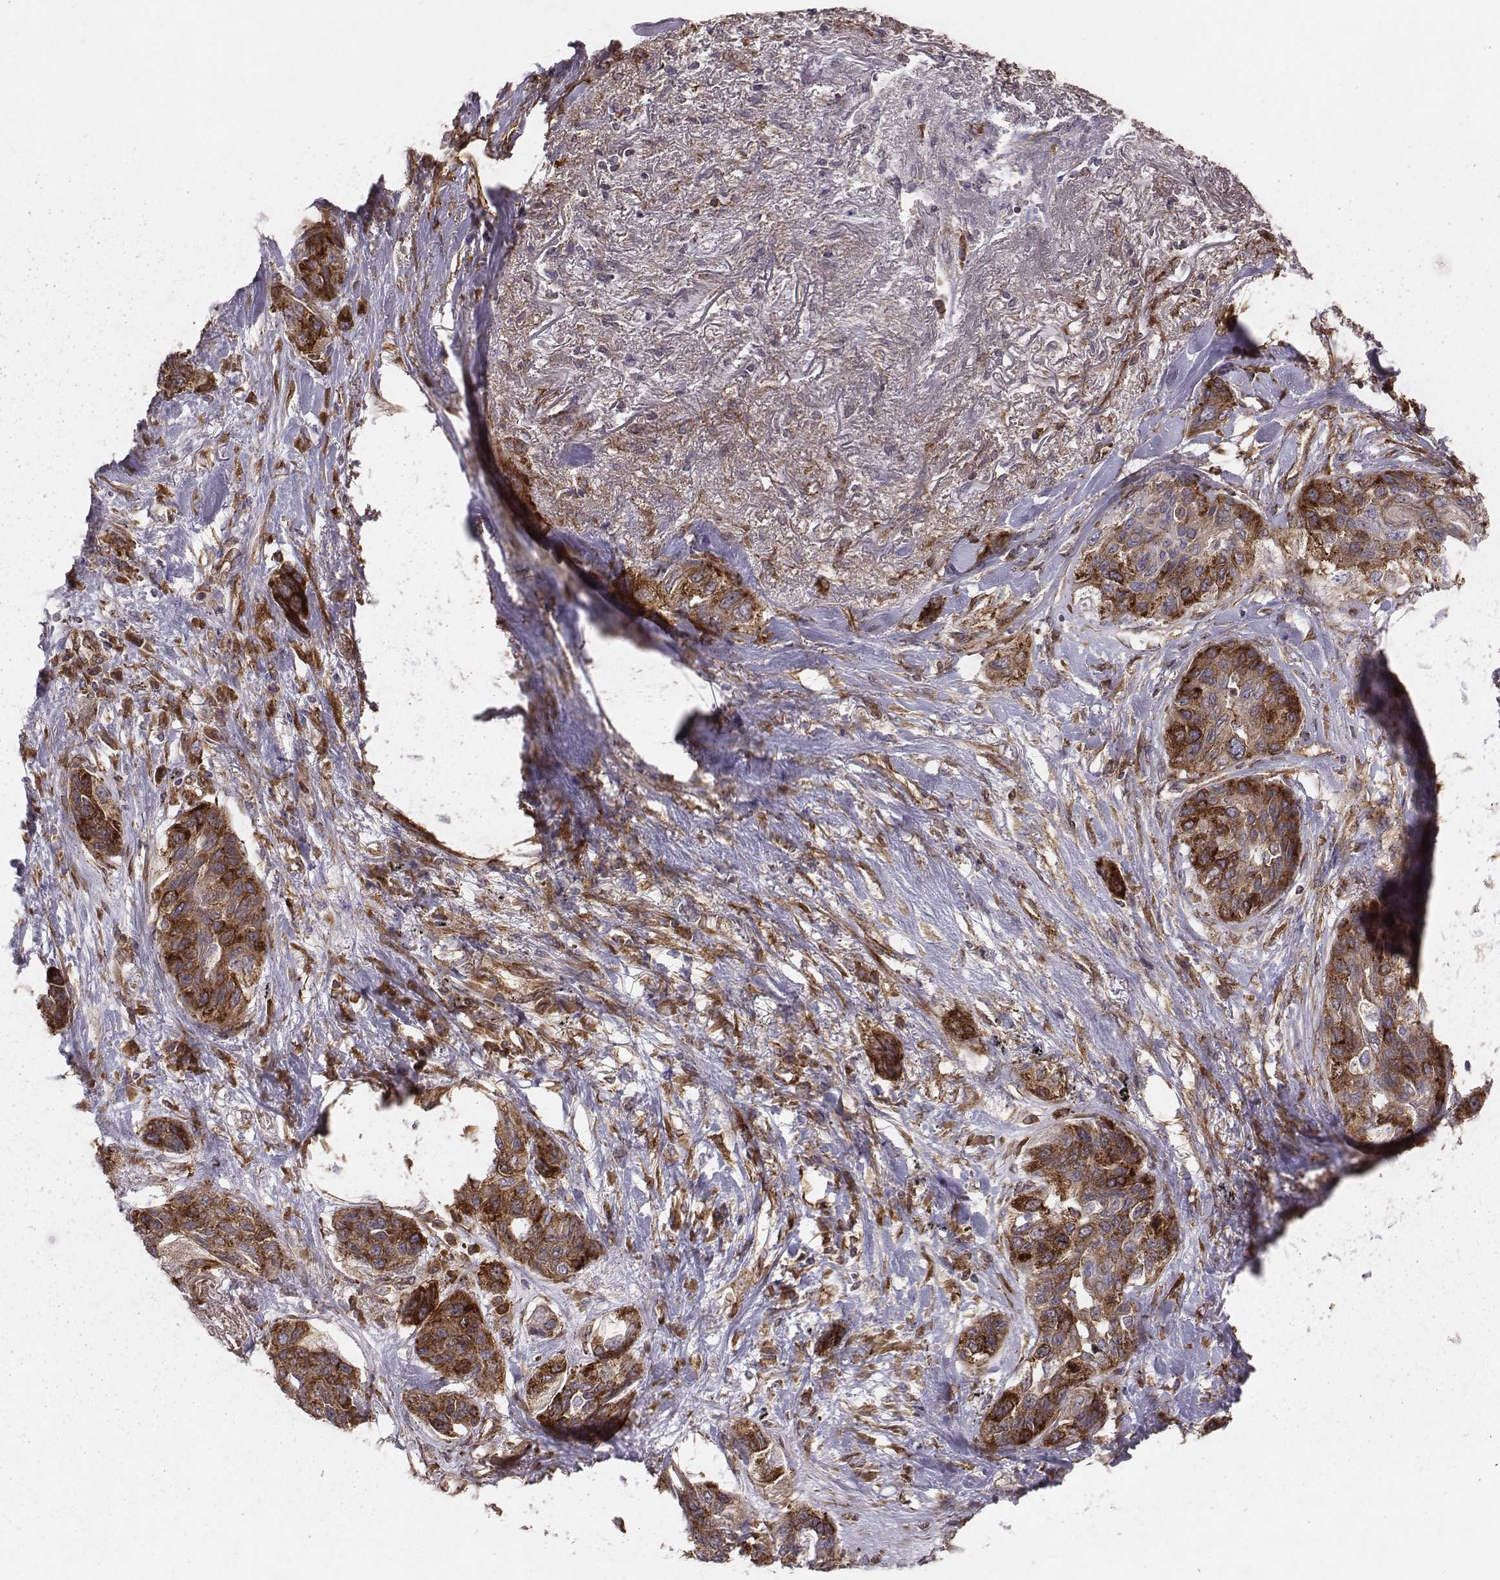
{"staining": {"intensity": "strong", "quantity": ">75%", "location": "cytoplasmic/membranous"}, "tissue": "lung cancer", "cell_type": "Tumor cells", "image_type": "cancer", "snomed": [{"axis": "morphology", "description": "Squamous cell carcinoma, NOS"}, {"axis": "topography", "description": "Lung"}], "caption": "This micrograph demonstrates immunohistochemistry staining of lung squamous cell carcinoma, with high strong cytoplasmic/membranous positivity in approximately >75% of tumor cells.", "gene": "TXLNA", "patient": {"sex": "female", "age": 70}}